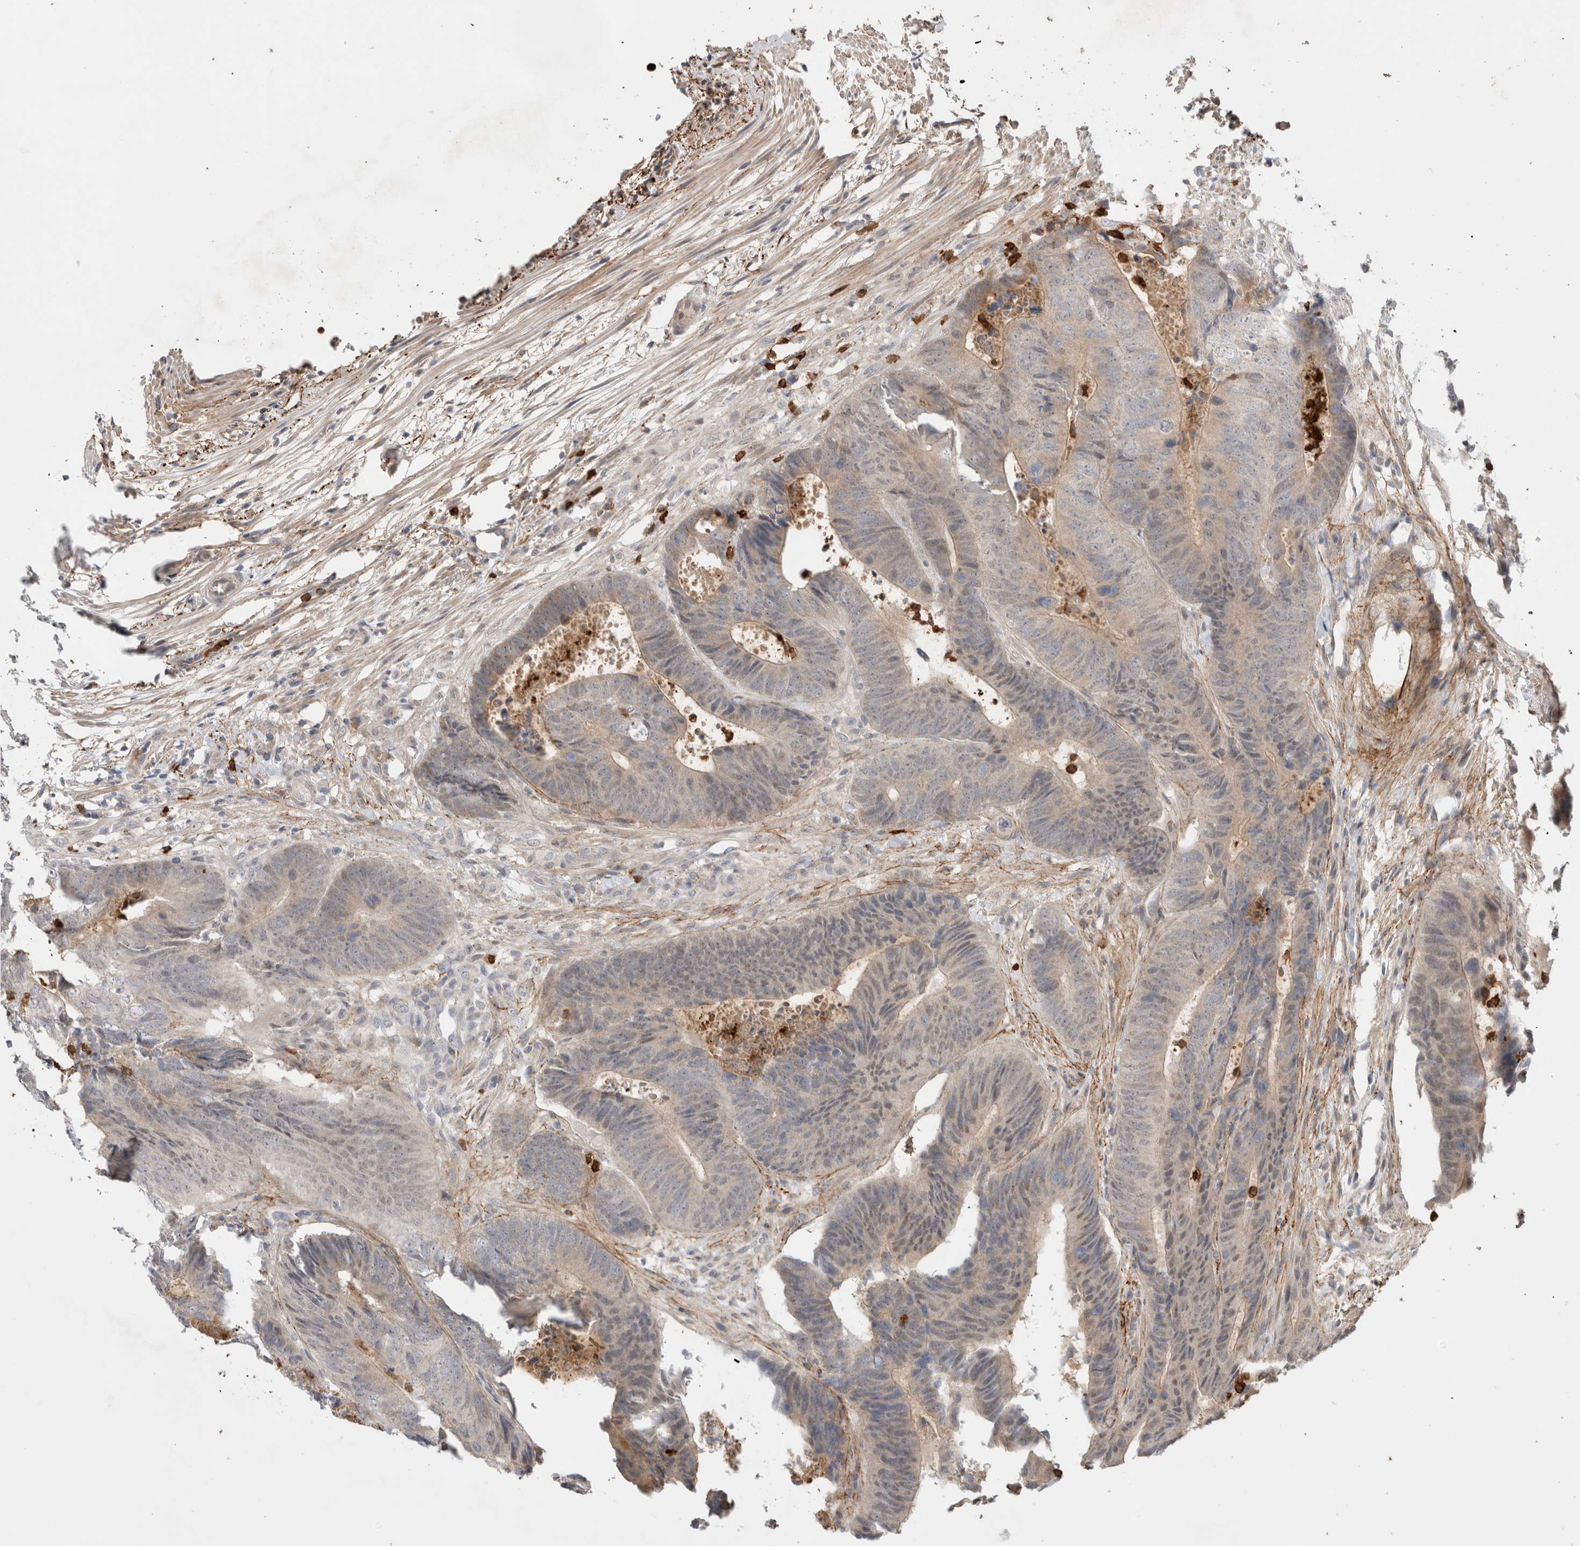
{"staining": {"intensity": "weak", "quantity": "<25%", "location": "cytoplasmic/membranous"}, "tissue": "colorectal cancer", "cell_type": "Tumor cells", "image_type": "cancer", "snomed": [{"axis": "morphology", "description": "Adenocarcinoma, NOS"}, {"axis": "topography", "description": "Colon"}], "caption": "The micrograph displays no staining of tumor cells in colorectal cancer.", "gene": "GSDMB", "patient": {"sex": "male", "age": 56}}